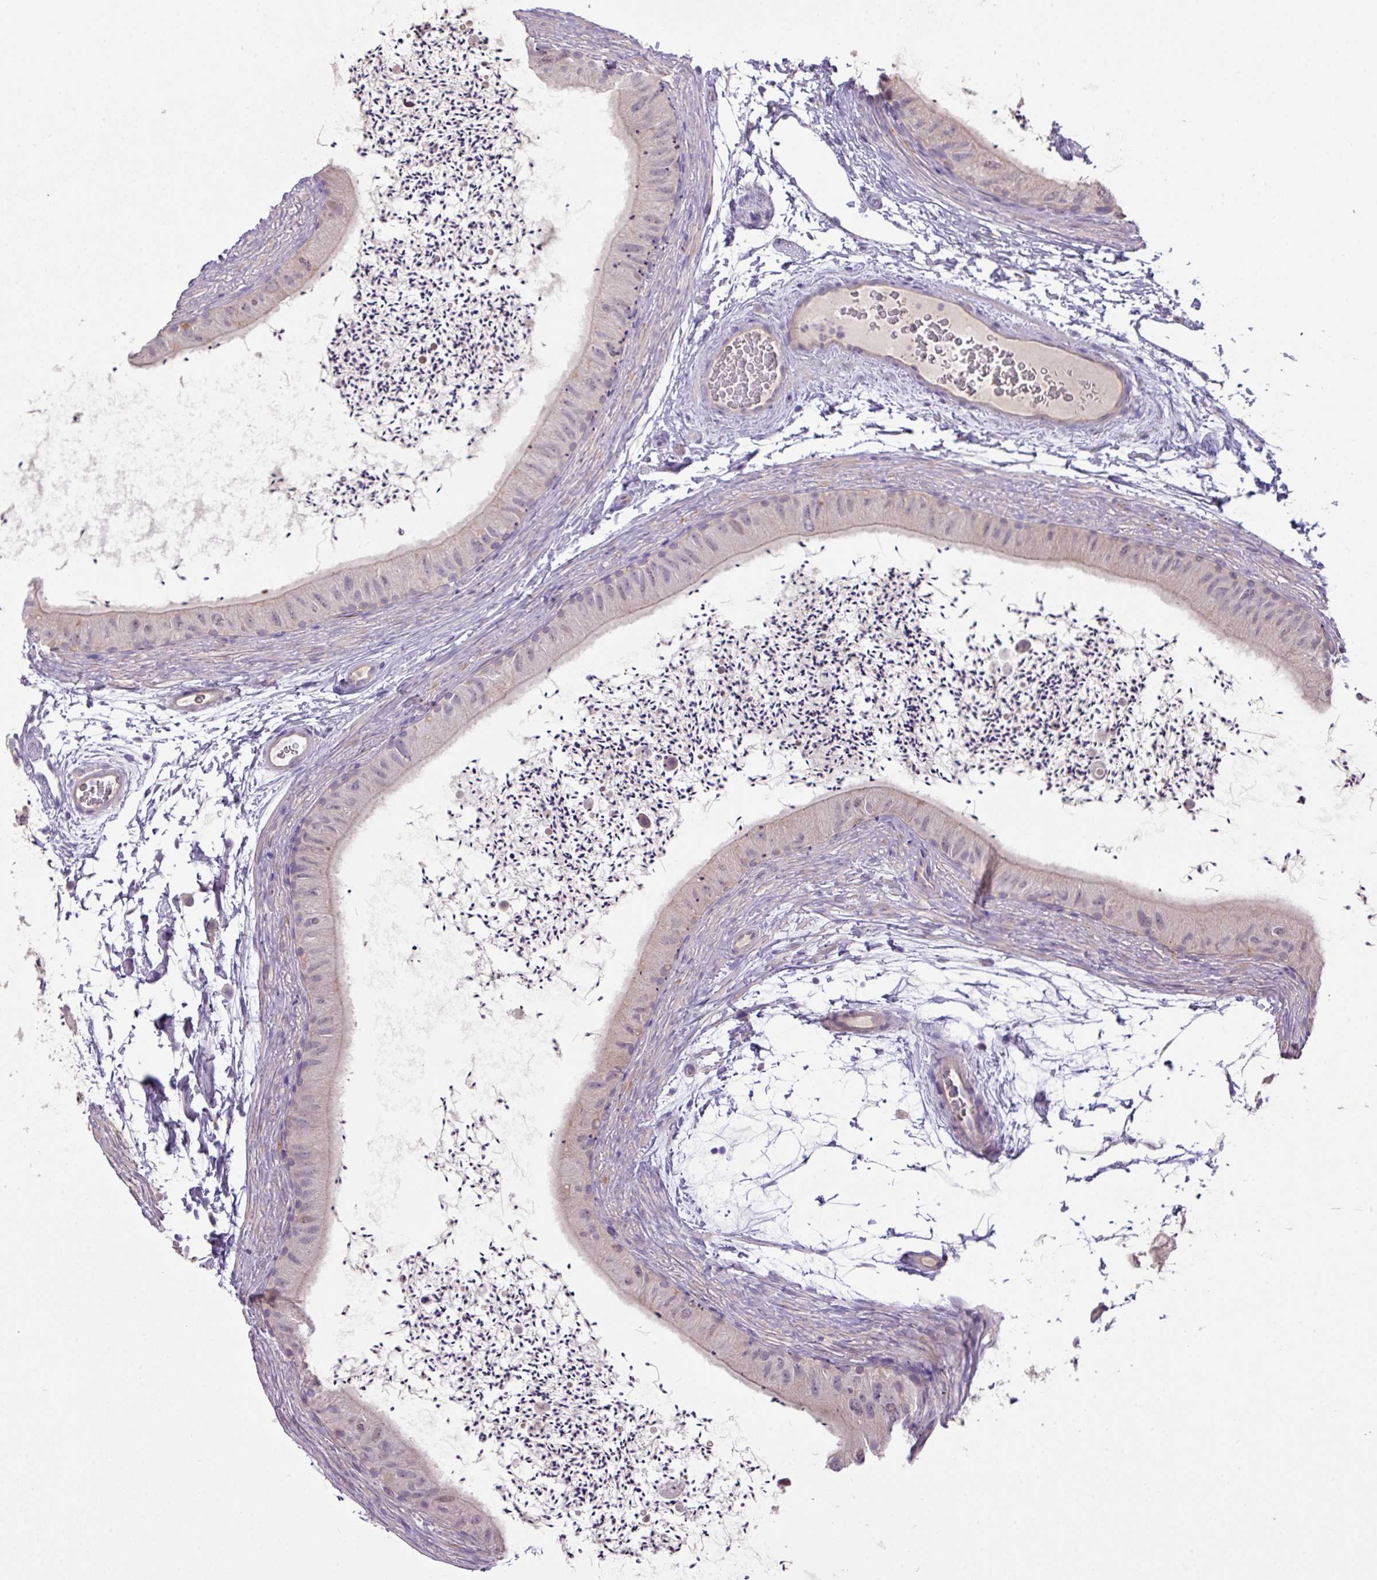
{"staining": {"intensity": "moderate", "quantity": "<25%", "location": "cytoplasmic/membranous"}, "tissue": "epididymis", "cell_type": "Glandular cells", "image_type": "normal", "snomed": [{"axis": "morphology", "description": "Normal tissue, NOS"}, {"axis": "topography", "description": "Epididymis"}], "caption": "Glandular cells display low levels of moderate cytoplasmic/membranous expression in approximately <25% of cells in unremarkable epididymis.", "gene": "PRADC1", "patient": {"sex": "male", "age": 50}}